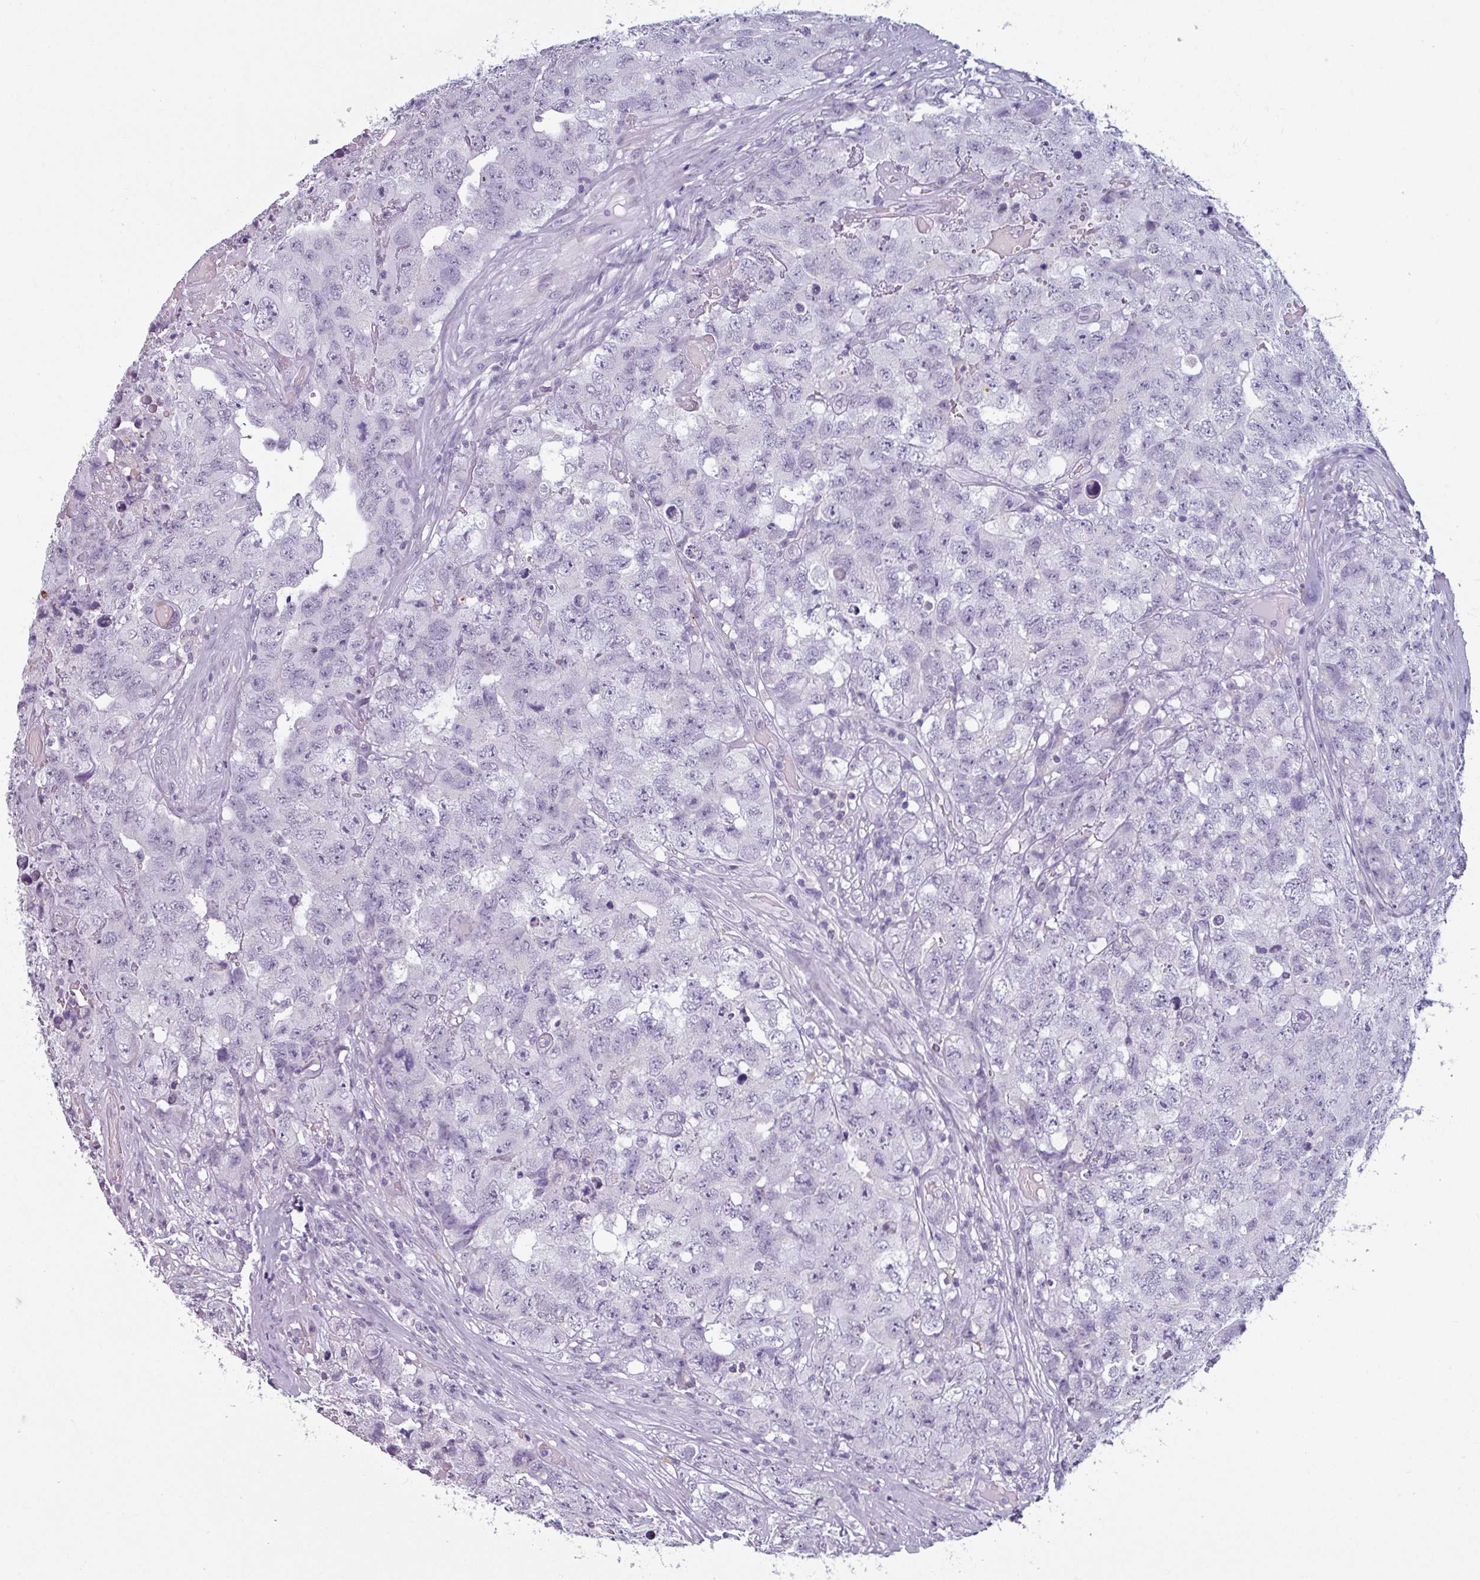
{"staining": {"intensity": "negative", "quantity": "none", "location": "none"}, "tissue": "testis cancer", "cell_type": "Tumor cells", "image_type": "cancer", "snomed": [{"axis": "morphology", "description": "Carcinoma, Embryonal, NOS"}, {"axis": "topography", "description": "Testis"}], "caption": "Immunohistochemistry (IHC) histopathology image of human embryonal carcinoma (testis) stained for a protein (brown), which reveals no expression in tumor cells.", "gene": "SLC26A9", "patient": {"sex": "male", "age": 31}}